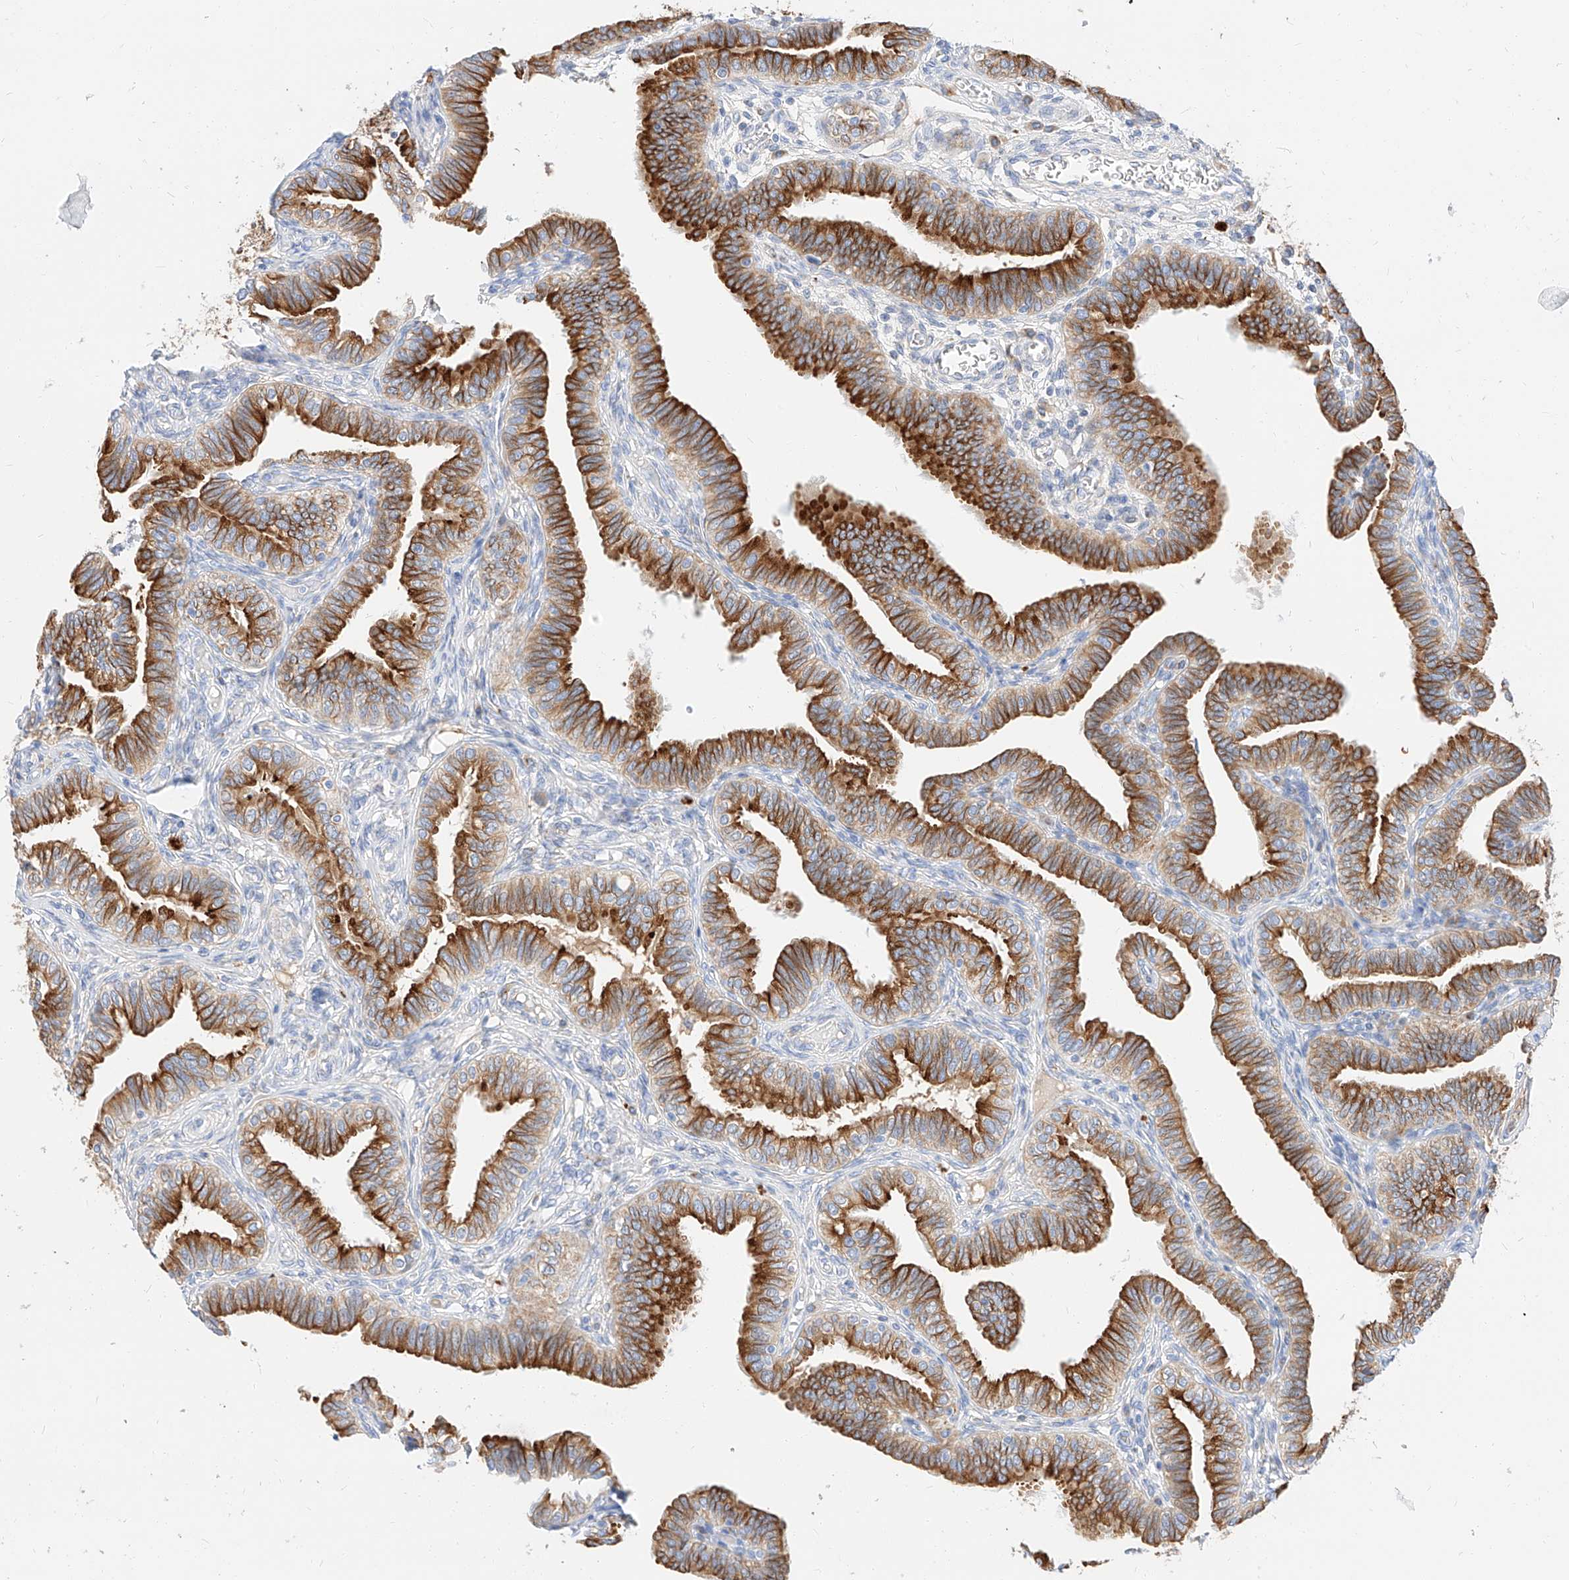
{"staining": {"intensity": "strong", "quantity": ">75%", "location": "cytoplasmic/membranous"}, "tissue": "fallopian tube", "cell_type": "Glandular cells", "image_type": "normal", "snomed": [{"axis": "morphology", "description": "Normal tissue, NOS"}, {"axis": "topography", "description": "Fallopian tube"}], "caption": "DAB immunohistochemical staining of unremarkable human fallopian tube displays strong cytoplasmic/membranous protein staining in approximately >75% of glandular cells.", "gene": "MAP7", "patient": {"sex": "female", "age": 39}}